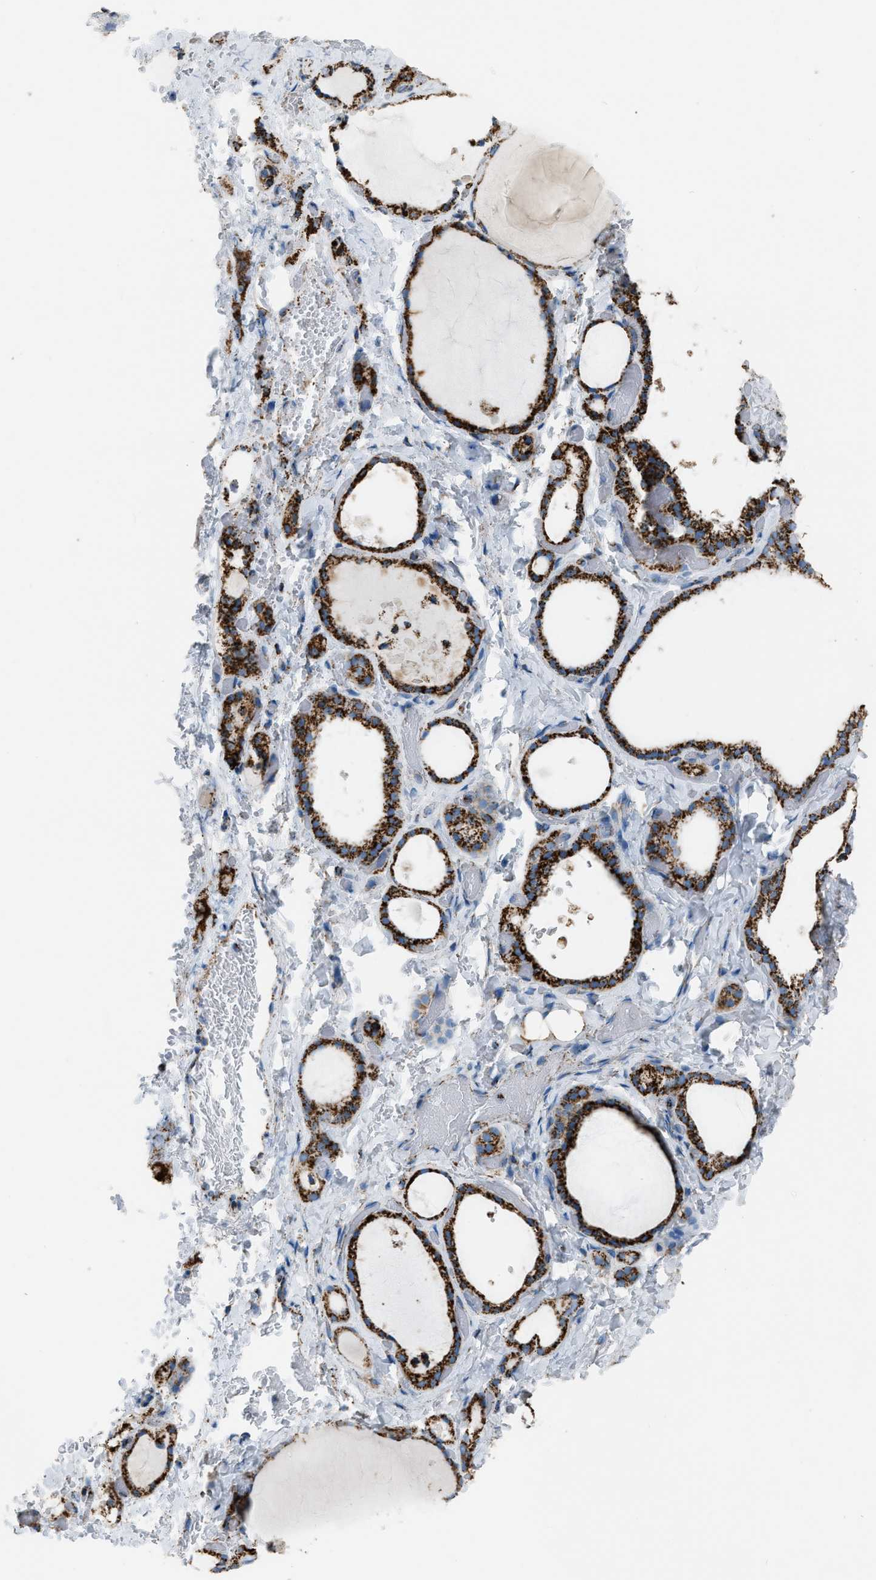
{"staining": {"intensity": "strong", "quantity": ">75%", "location": "cytoplasmic/membranous"}, "tissue": "thyroid gland", "cell_type": "Glandular cells", "image_type": "normal", "snomed": [{"axis": "morphology", "description": "Normal tissue, NOS"}, {"axis": "topography", "description": "Thyroid gland"}], "caption": "Immunohistochemistry (IHC) (DAB (3,3'-diaminobenzidine)) staining of unremarkable human thyroid gland exhibits strong cytoplasmic/membranous protein expression in approximately >75% of glandular cells.", "gene": "MDH2", "patient": {"sex": "female", "age": 44}}